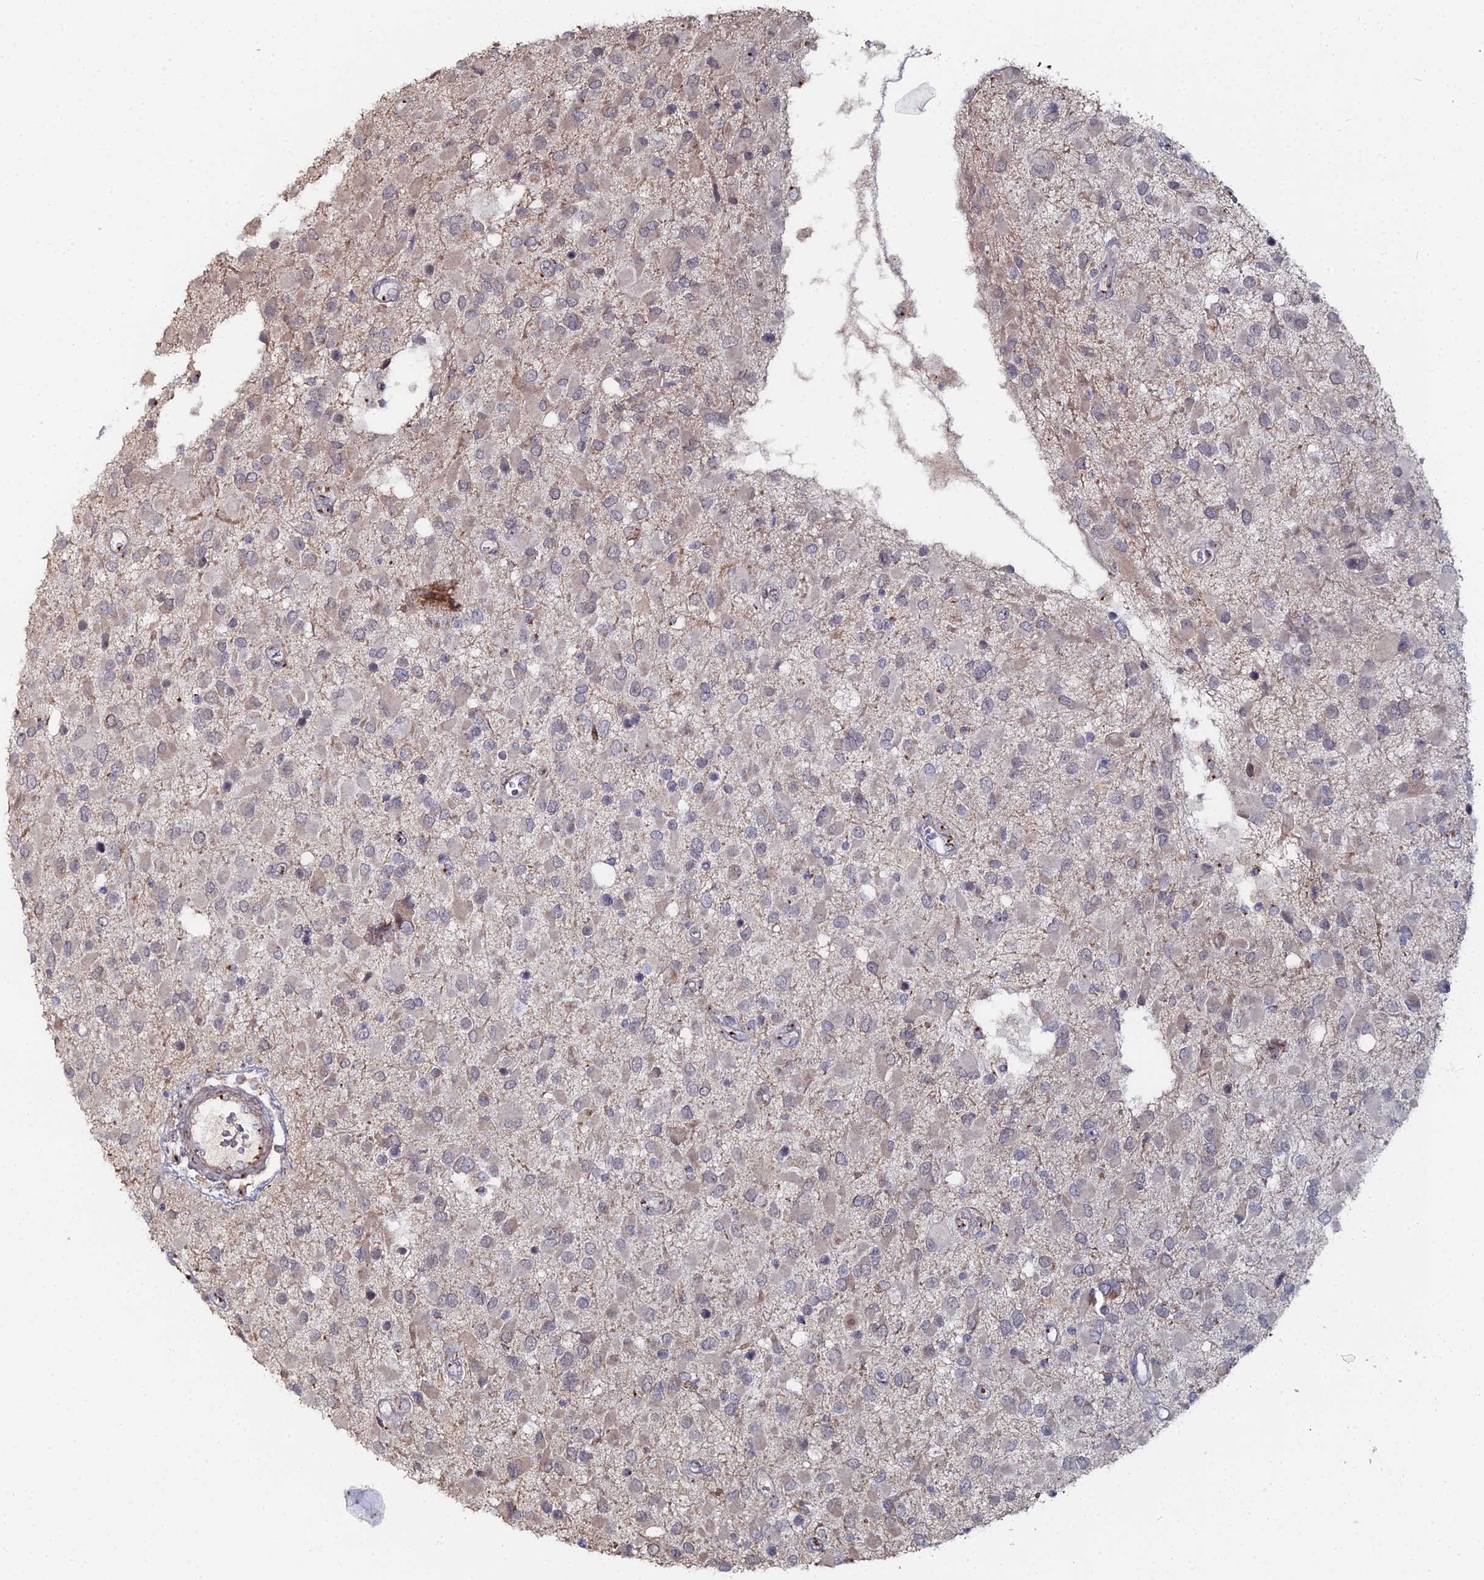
{"staining": {"intensity": "negative", "quantity": "none", "location": "none"}, "tissue": "glioma", "cell_type": "Tumor cells", "image_type": "cancer", "snomed": [{"axis": "morphology", "description": "Glioma, malignant, High grade"}, {"axis": "topography", "description": "Brain"}], "caption": "Human glioma stained for a protein using immunohistochemistry (IHC) exhibits no expression in tumor cells.", "gene": "SGMS1", "patient": {"sex": "male", "age": 53}}